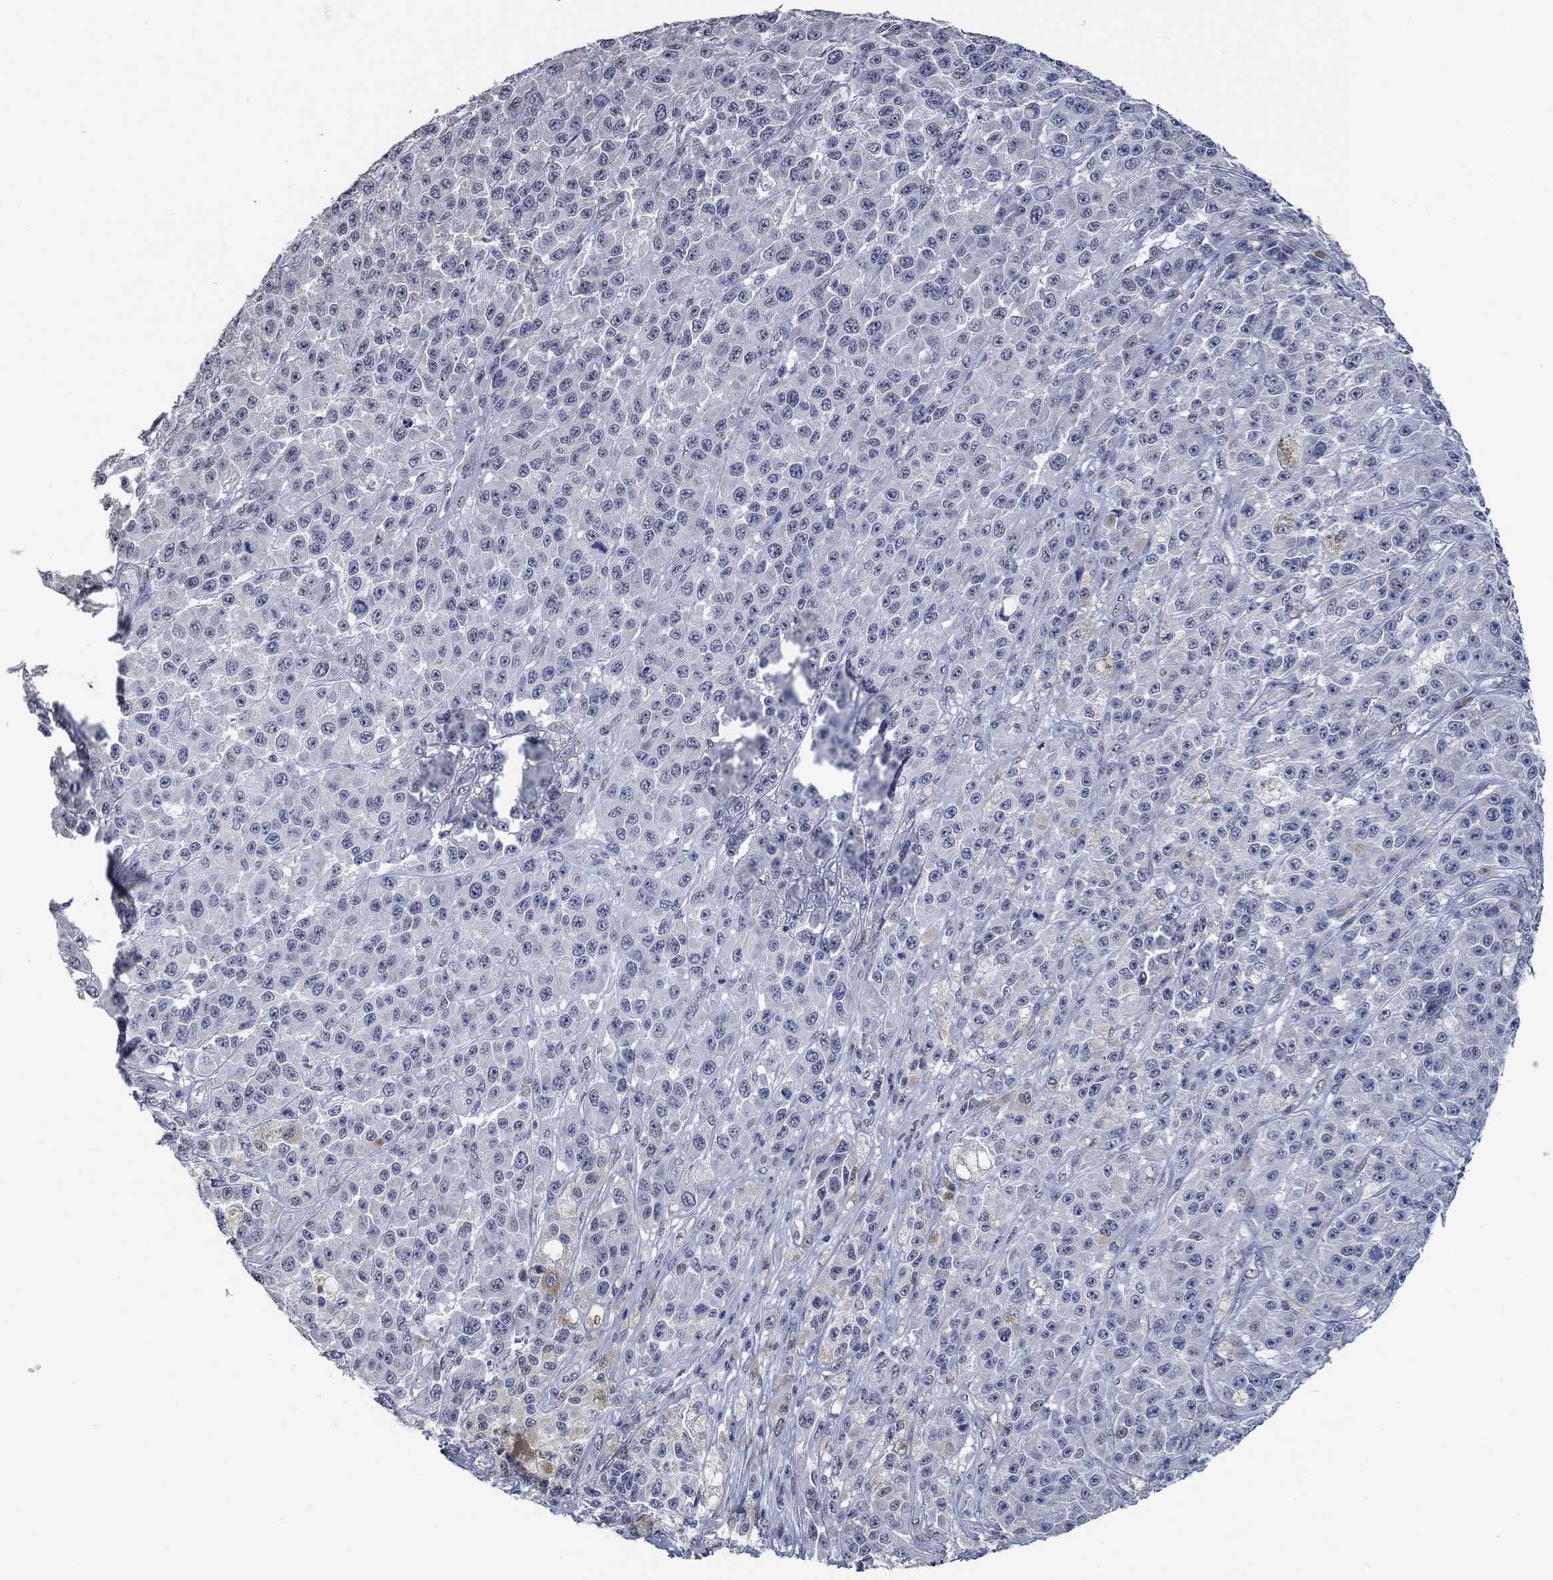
{"staining": {"intensity": "negative", "quantity": "none", "location": "none"}, "tissue": "melanoma", "cell_type": "Tumor cells", "image_type": "cancer", "snomed": [{"axis": "morphology", "description": "Malignant melanoma, NOS"}, {"axis": "topography", "description": "Skin"}], "caption": "Tumor cells show no significant protein staining in malignant melanoma. (Immunohistochemistry (ihc), brightfield microscopy, high magnification).", "gene": "OBSCN", "patient": {"sex": "female", "age": 58}}